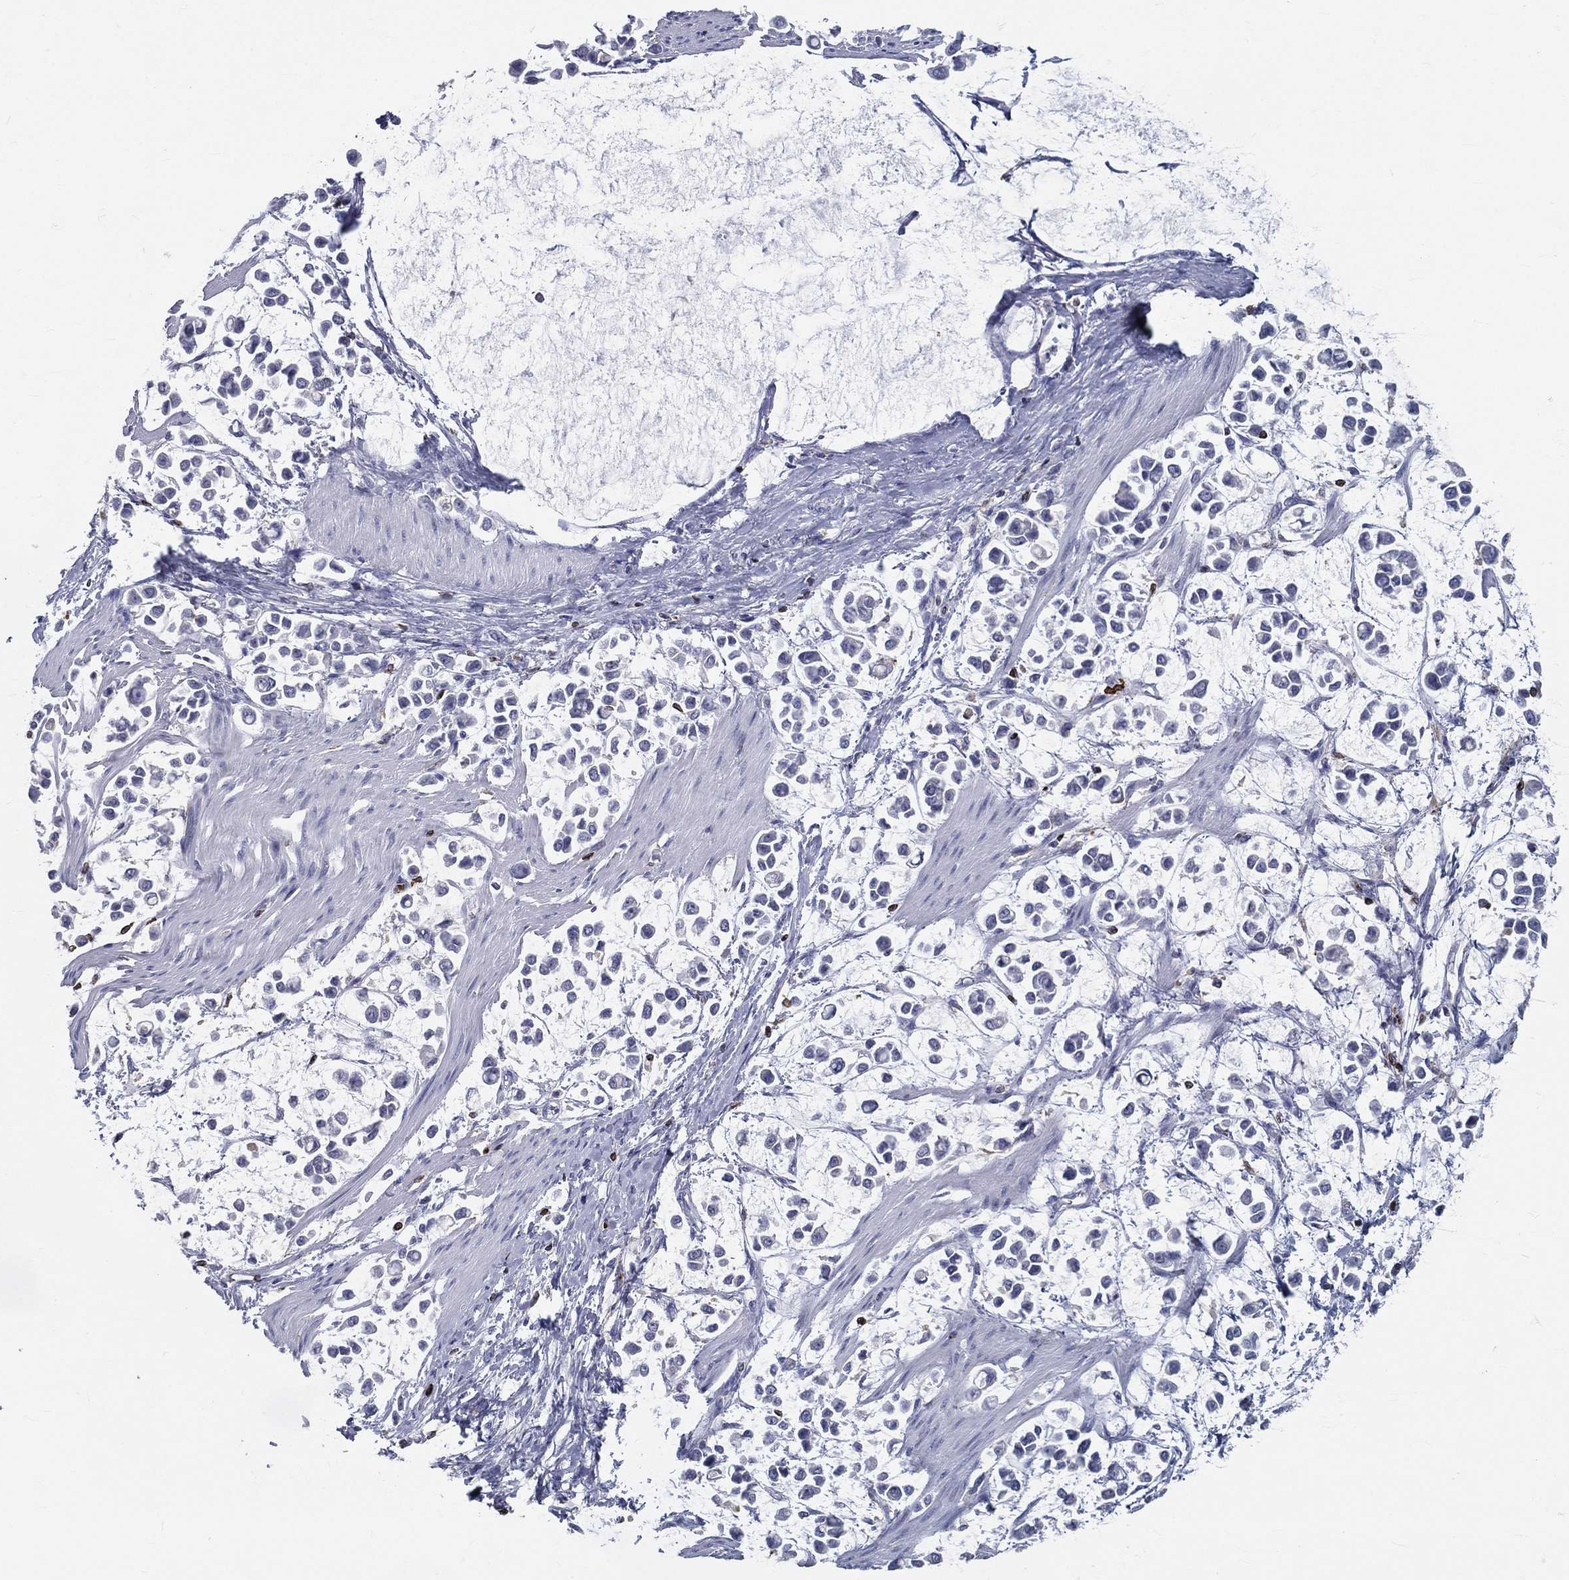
{"staining": {"intensity": "negative", "quantity": "none", "location": "none"}, "tissue": "stomach cancer", "cell_type": "Tumor cells", "image_type": "cancer", "snomed": [{"axis": "morphology", "description": "Adenocarcinoma, NOS"}, {"axis": "topography", "description": "Stomach"}], "caption": "A histopathology image of human stomach cancer is negative for staining in tumor cells. (DAB immunohistochemistry (IHC) visualized using brightfield microscopy, high magnification).", "gene": "CTSW", "patient": {"sex": "male", "age": 82}}